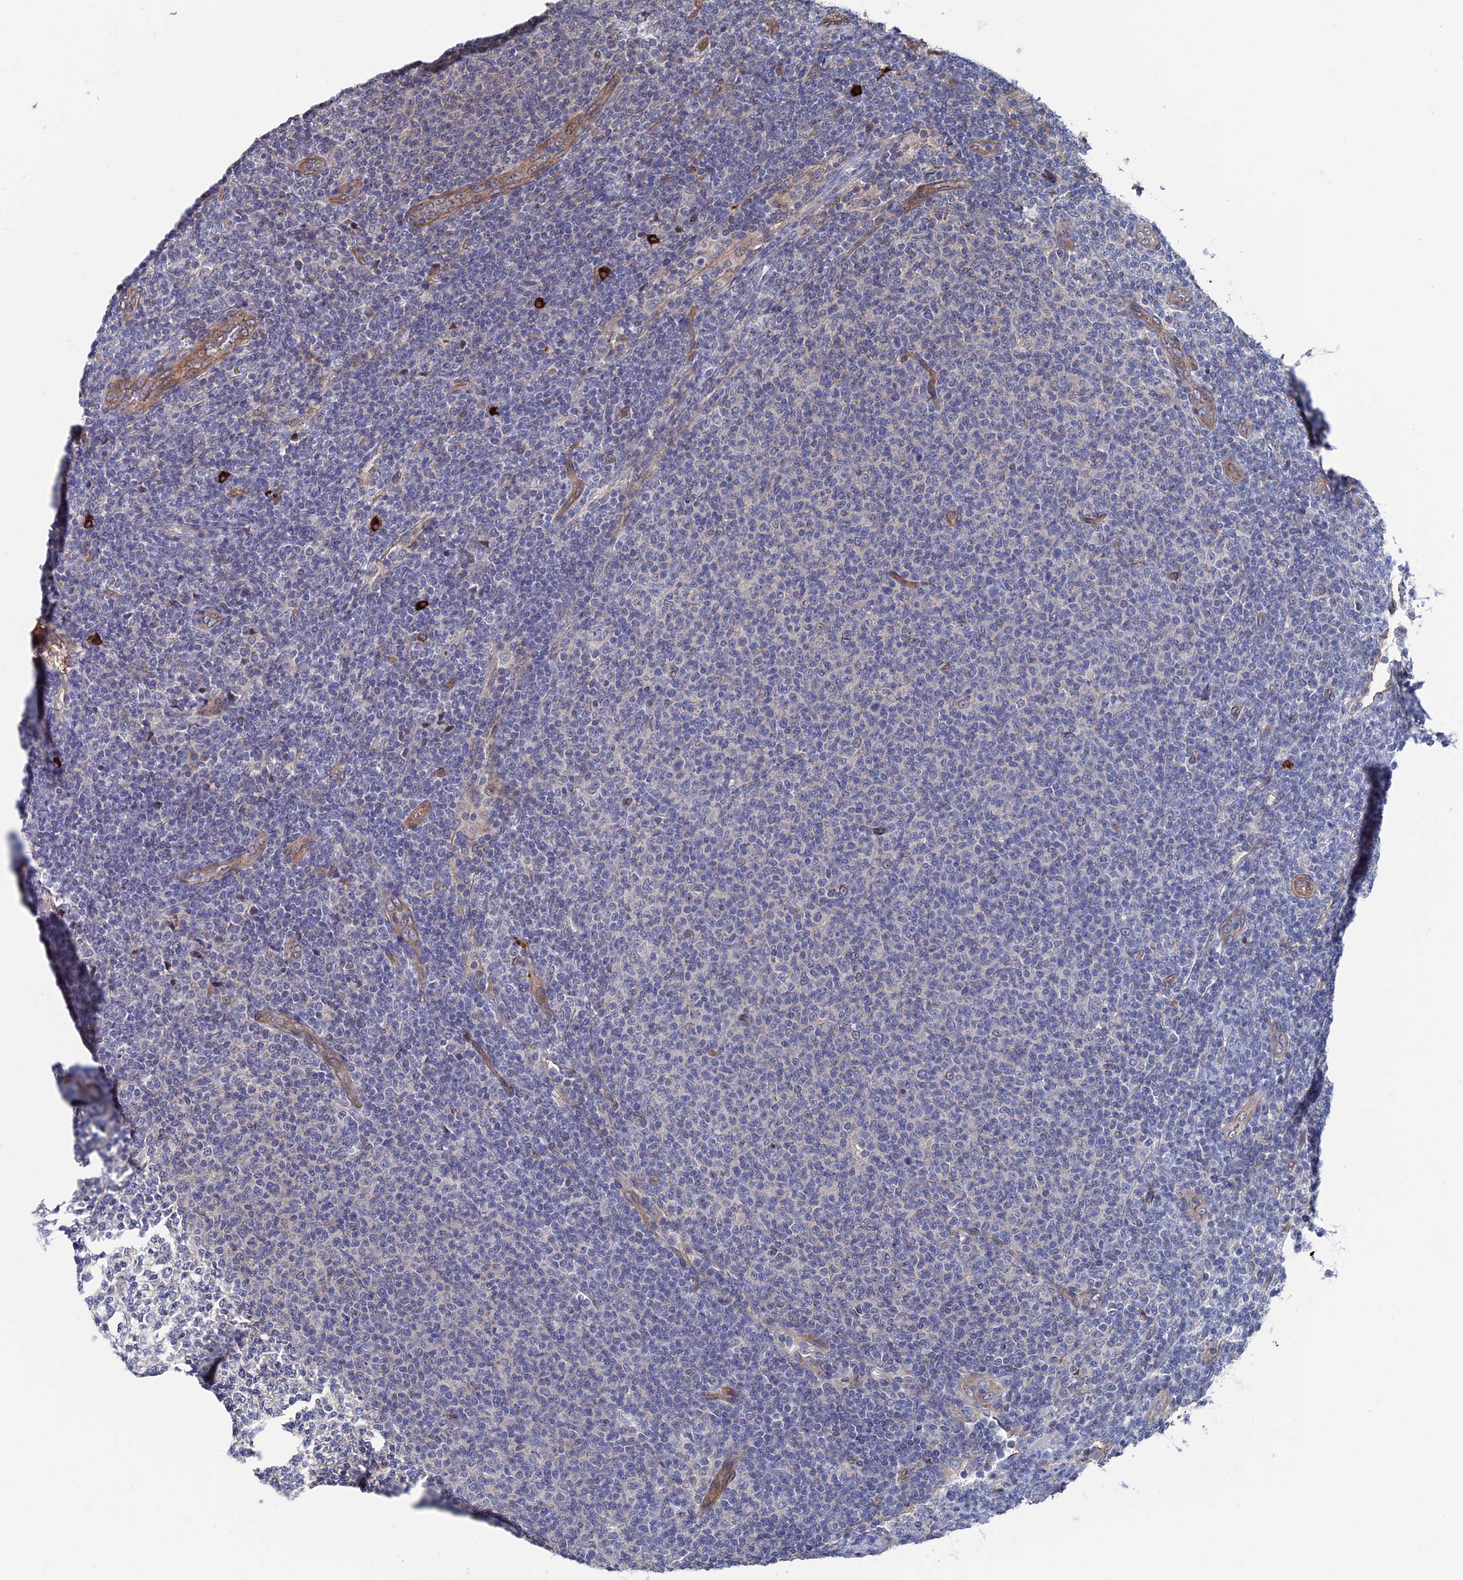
{"staining": {"intensity": "negative", "quantity": "none", "location": "none"}, "tissue": "lymphoma", "cell_type": "Tumor cells", "image_type": "cancer", "snomed": [{"axis": "morphology", "description": "Malignant lymphoma, non-Hodgkin's type, Low grade"}, {"axis": "topography", "description": "Lymph node"}], "caption": "Protein analysis of malignant lymphoma, non-Hodgkin's type (low-grade) displays no significant expression in tumor cells.", "gene": "RPUSD1", "patient": {"sex": "male", "age": 66}}